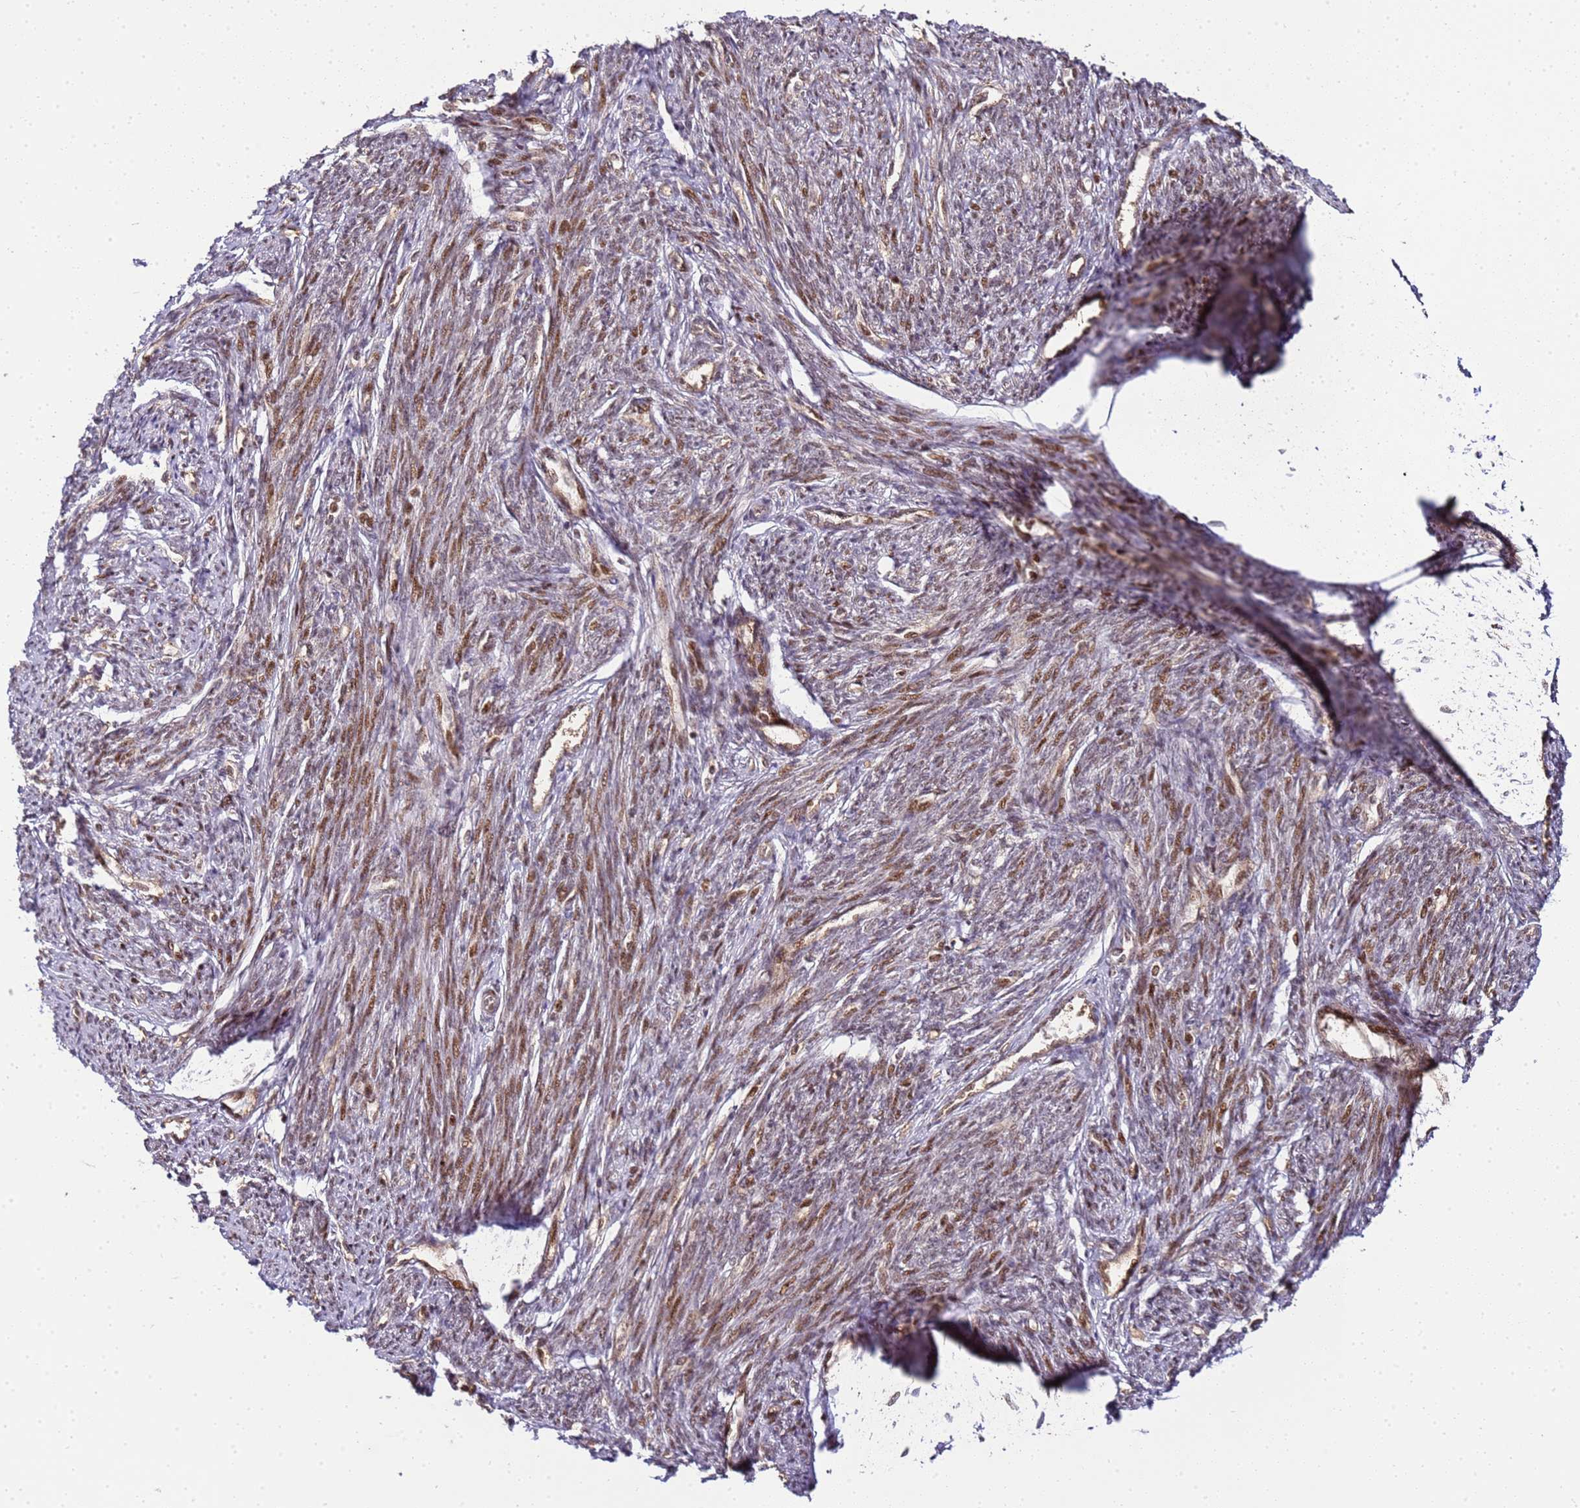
{"staining": {"intensity": "moderate", "quantity": ">75%", "location": "nuclear"}, "tissue": "smooth muscle", "cell_type": "Smooth muscle cells", "image_type": "normal", "snomed": [{"axis": "morphology", "description": "Normal tissue, NOS"}, {"axis": "topography", "description": "Smooth muscle"}, {"axis": "topography", "description": "Uterus"}], "caption": "This is a micrograph of immunohistochemistry staining of normal smooth muscle, which shows moderate positivity in the nuclear of smooth muscle cells.", "gene": "PEX14", "patient": {"sex": "female", "age": 59}}